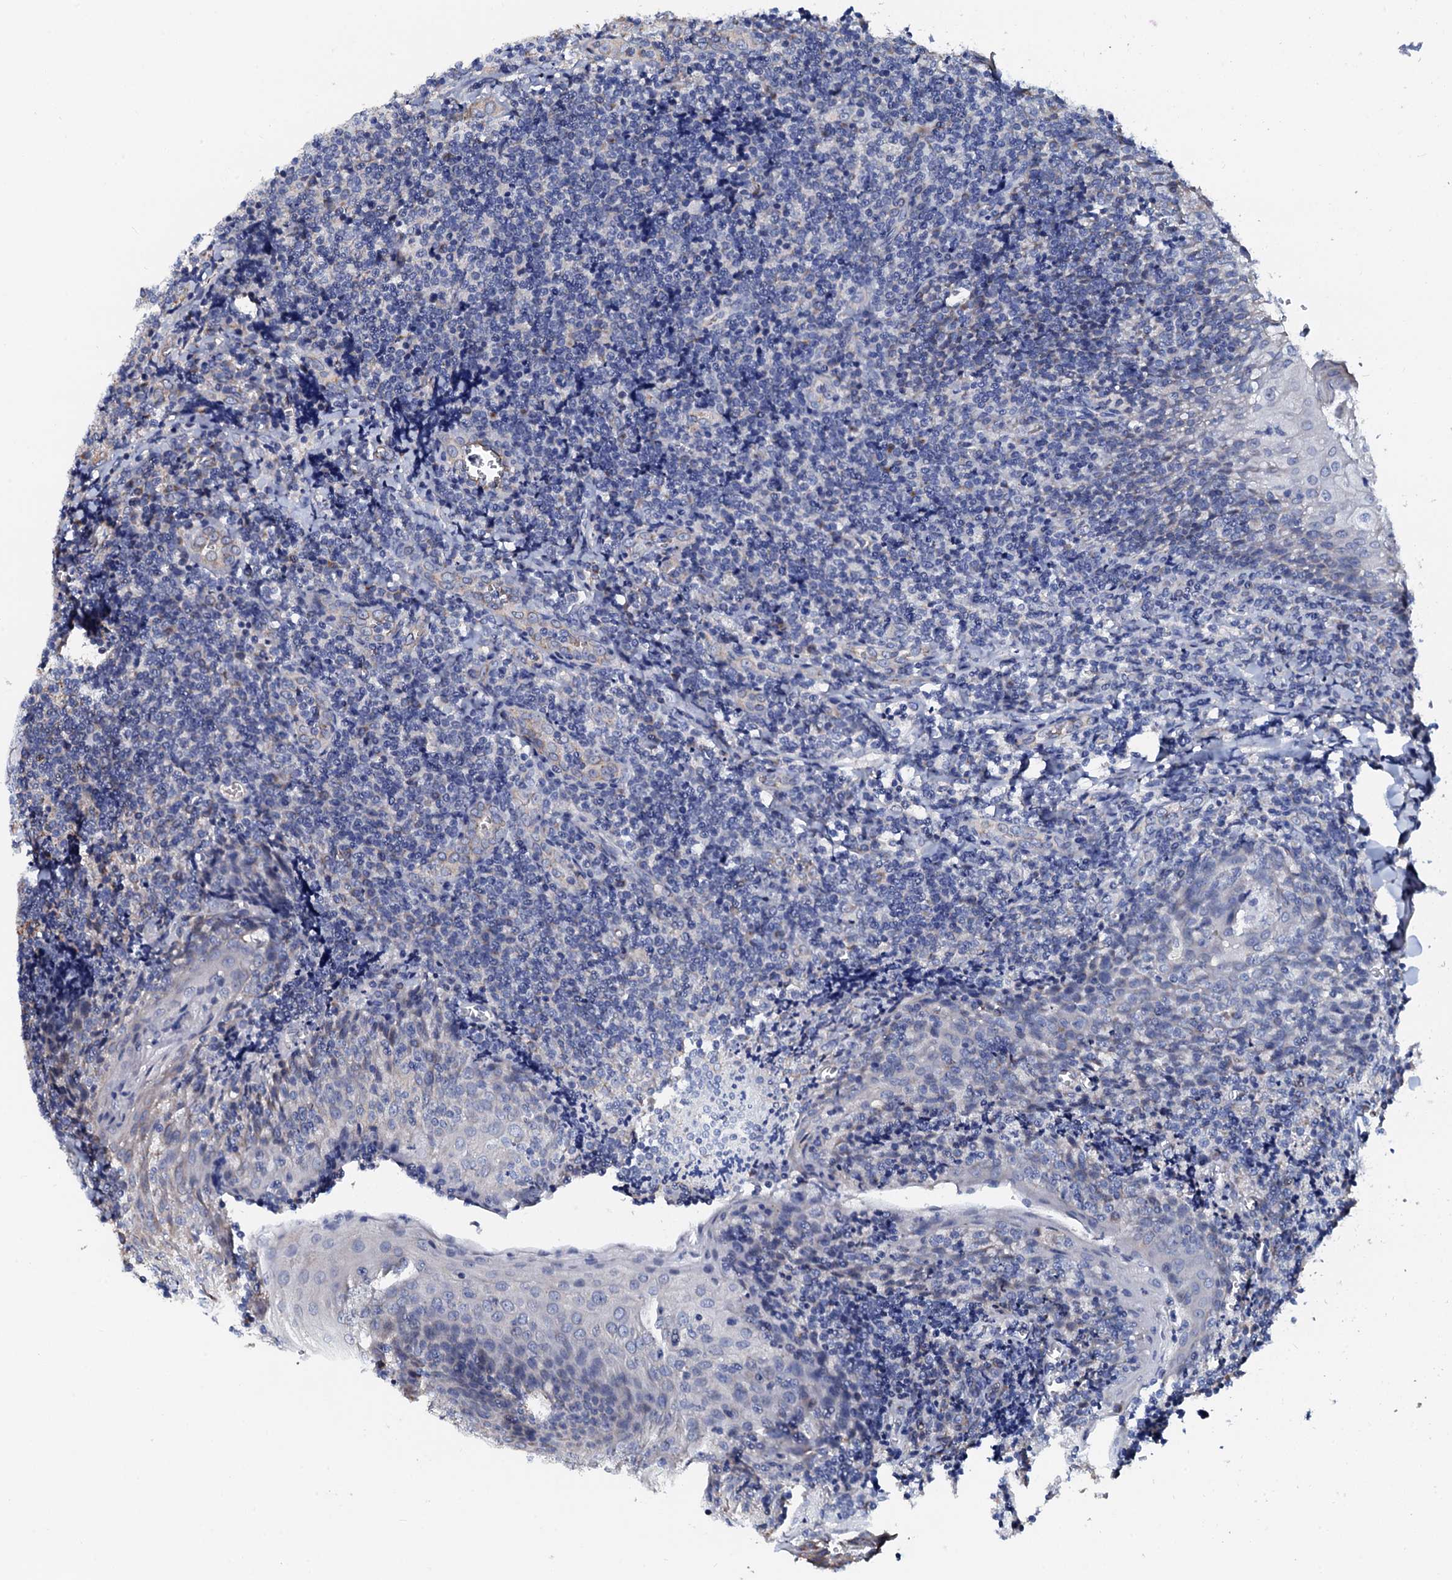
{"staining": {"intensity": "negative", "quantity": "none", "location": "none"}, "tissue": "tonsil", "cell_type": "Germinal center cells", "image_type": "normal", "snomed": [{"axis": "morphology", "description": "Normal tissue, NOS"}, {"axis": "topography", "description": "Tonsil"}], "caption": "High power microscopy histopathology image of an immunohistochemistry micrograph of unremarkable tonsil, revealing no significant staining in germinal center cells.", "gene": "AKAP3", "patient": {"sex": "male", "age": 27}}